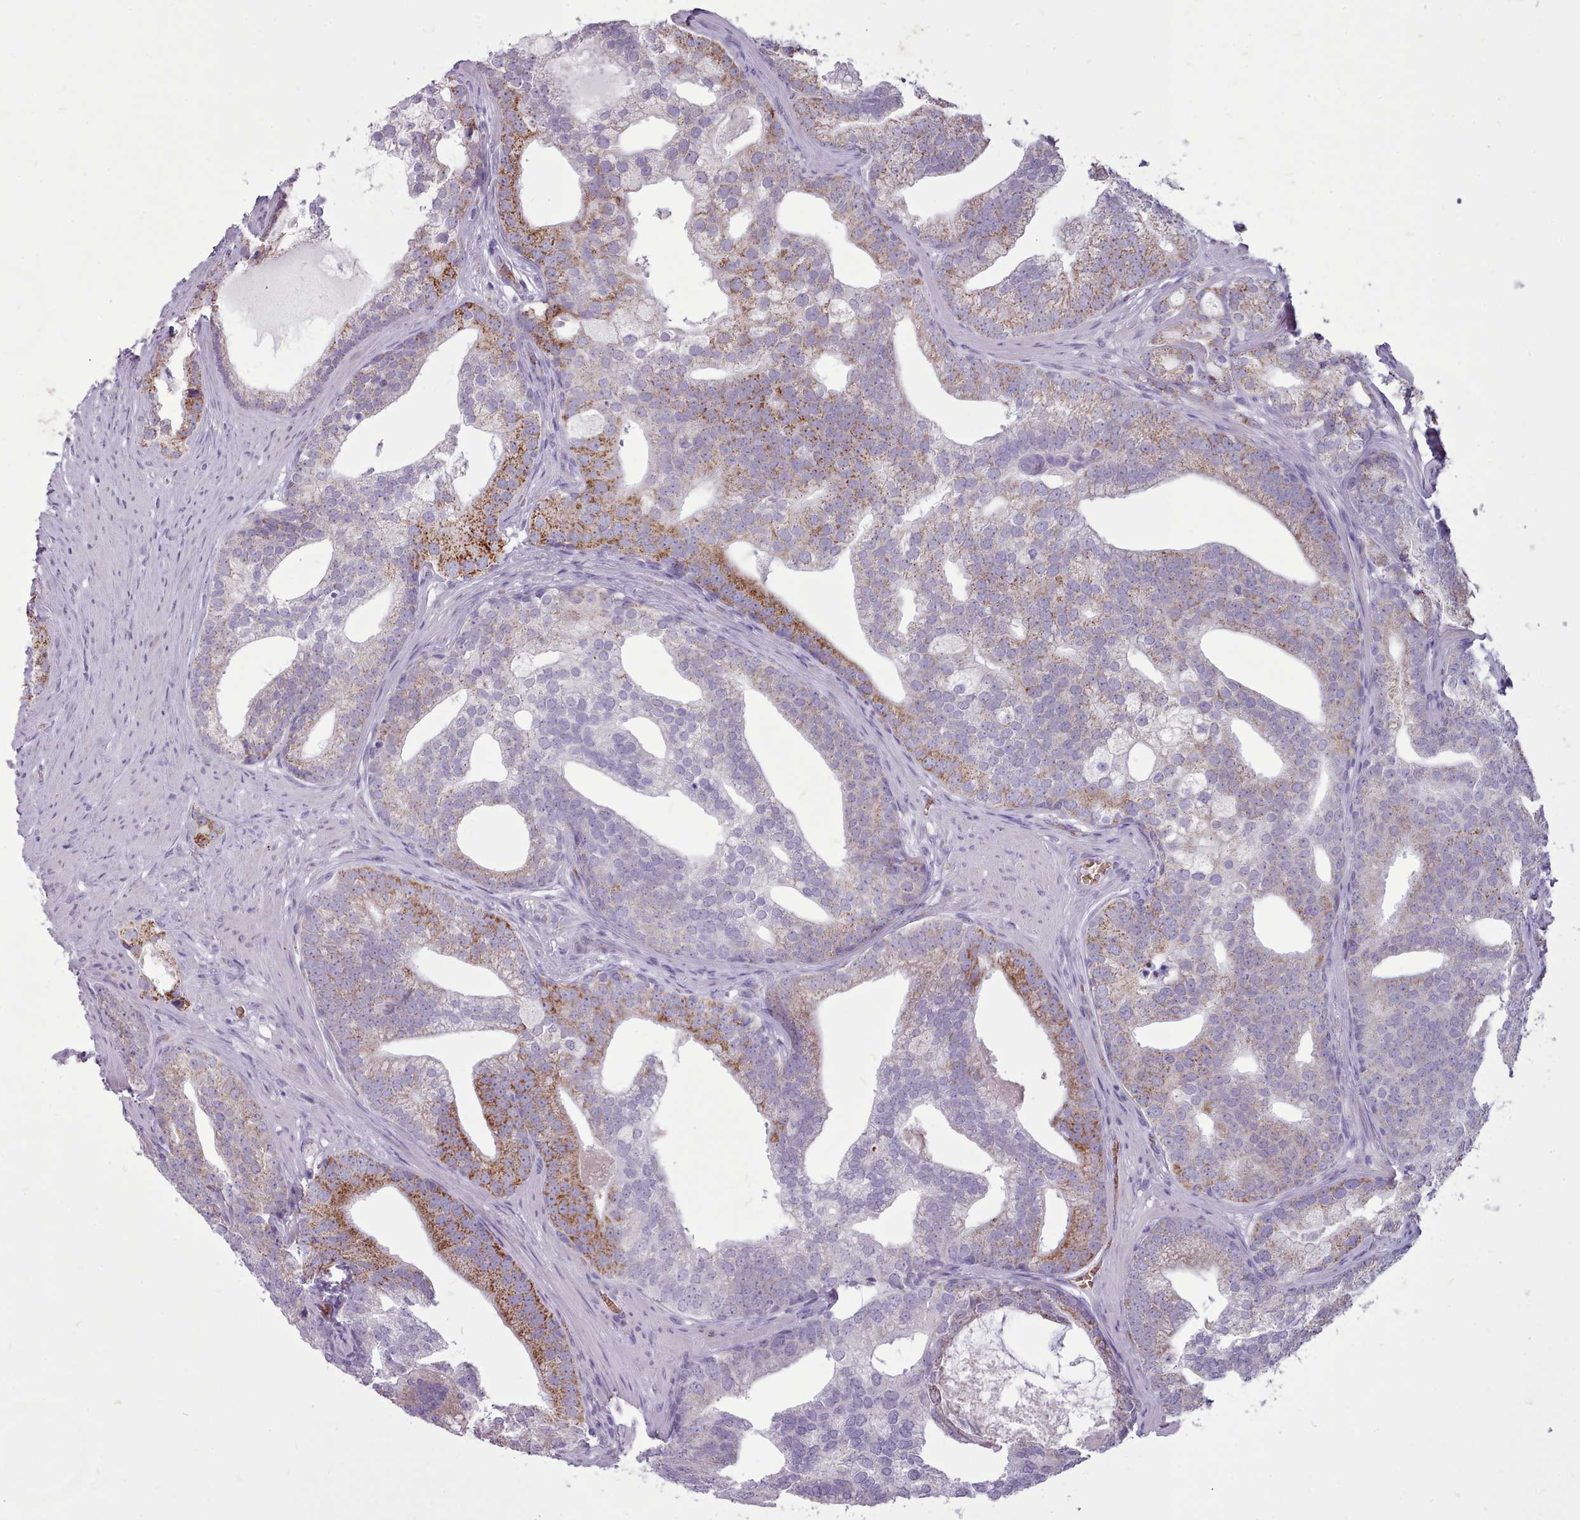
{"staining": {"intensity": "moderate", "quantity": "25%-75%", "location": "cytoplasmic/membranous"}, "tissue": "prostate cancer", "cell_type": "Tumor cells", "image_type": "cancer", "snomed": [{"axis": "morphology", "description": "Adenocarcinoma, Low grade"}, {"axis": "topography", "description": "Prostate"}], "caption": "Brown immunohistochemical staining in human prostate cancer (adenocarcinoma (low-grade)) demonstrates moderate cytoplasmic/membranous expression in approximately 25%-75% of tumor cells. The protein of interest is stained brown, and the nuclei are stained in blue (DAB (3,3'-diaminobenzidine) IHC with brightfield microscopy, high magnification).", "gene": "AK4", "patient": {"sex": "male", "age": 71}}